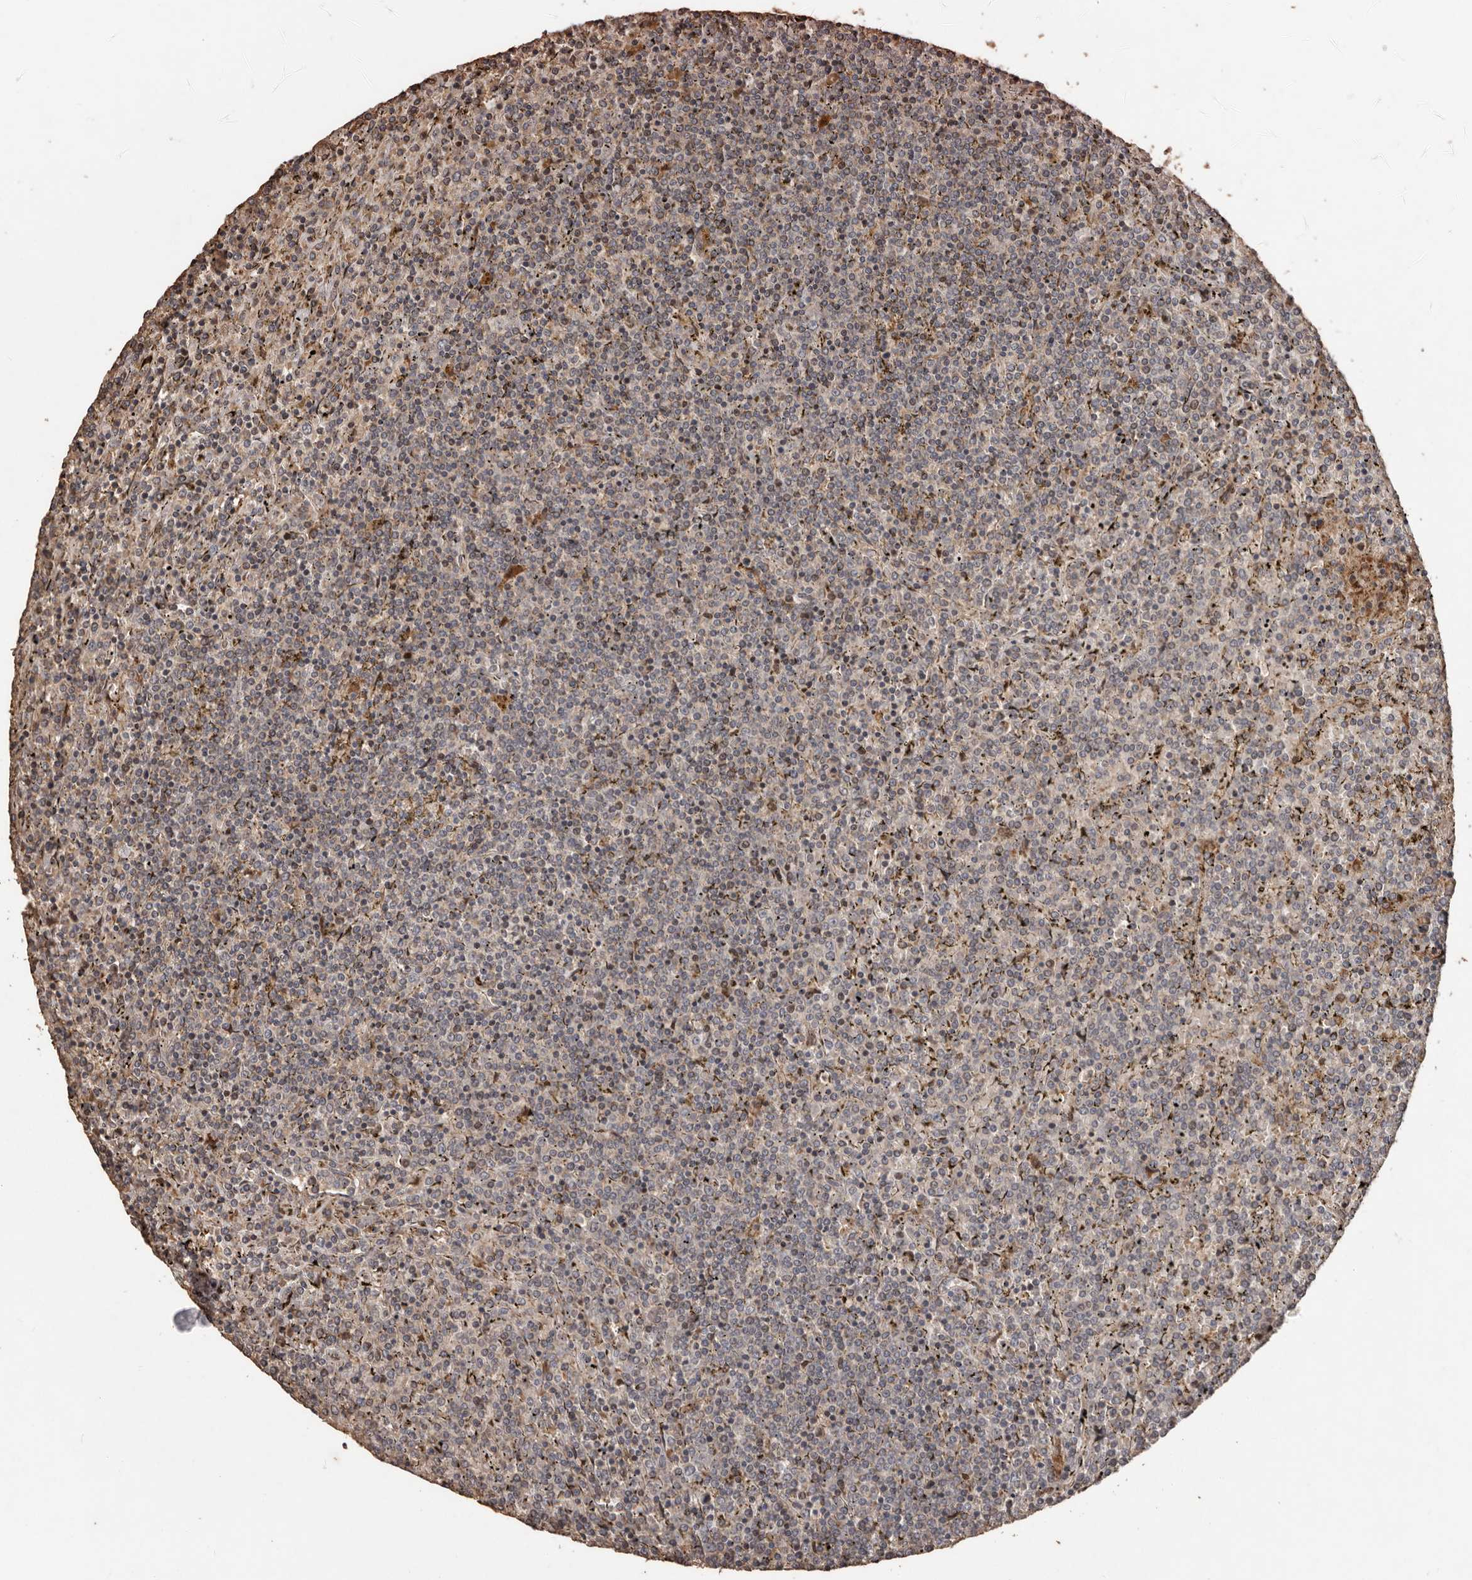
{"staining": {"intensity": "weak", "quantity": "25%-75%", "location": "cytoplasmic/membranous"}, "tissue": "lymphoma", "cell_type": "Tumor cells", "image_type": "cancer", "snomed": [{"axis": "morphology", "description": "Malignant lymphoma, non-Hodgkin's type, Low grade"}, {"axis": "topography", "description": "Spleen"}], "caption": "This is an image of immunohistochemistry (IHC) staining of malignant lymphoma, non-Hodgkin's type (low-grade), which shows weak expression in the cytoplasmic/membranous of tumor cells.", "gene": "RANBP17", "patient": {"sex": "female", "age": 19}}